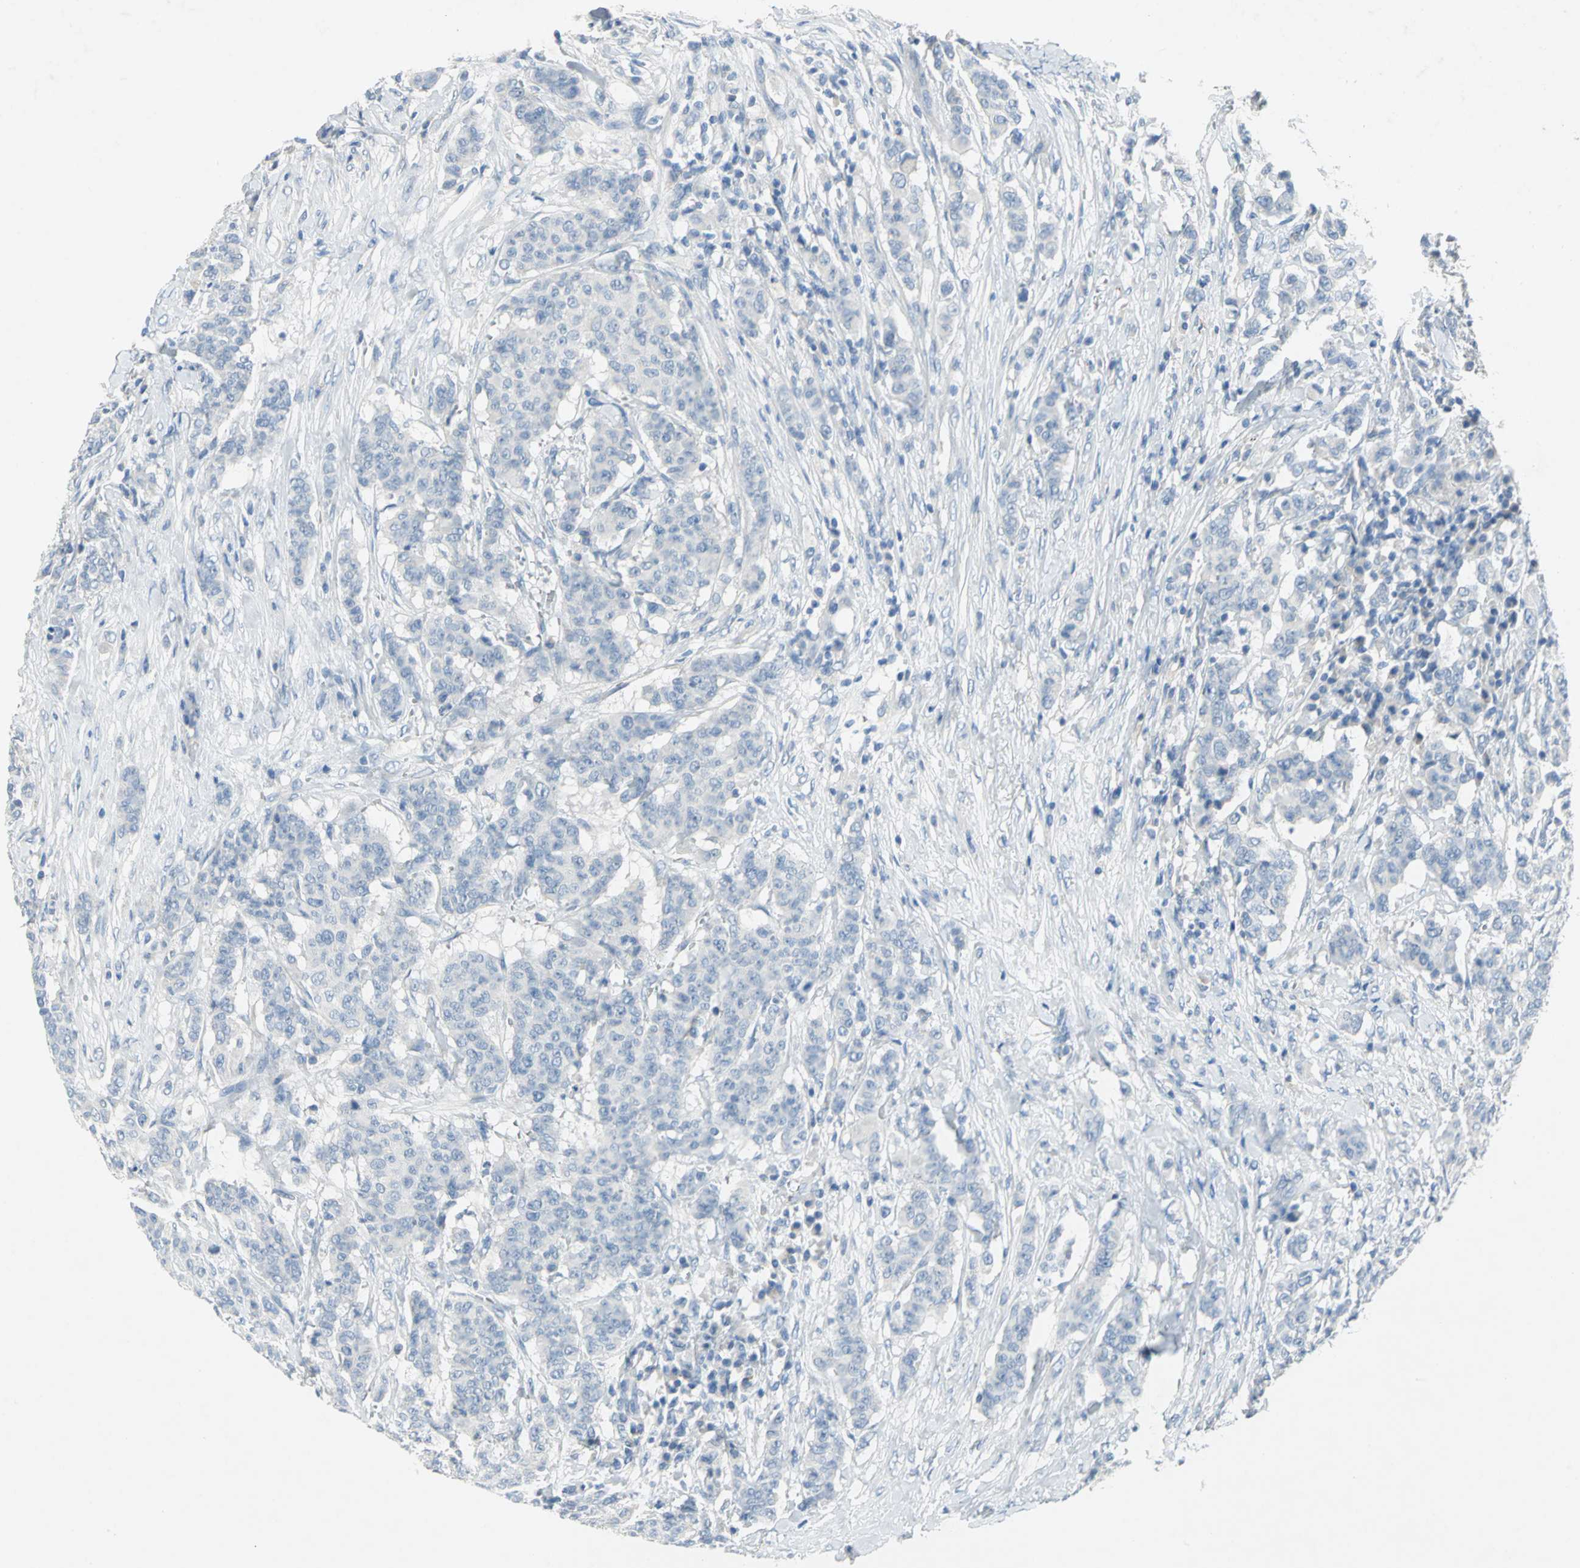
{"staining": {"intensity": "negative", "quantity": "none", "location": "none"}, "tissue": "breast cancer", "cell_type": "Tumor cells", "image_type": "cancer", "snomed": [{"axis": "morphology", "description": "Duct carcinoma"}, {"axis": "topography", "description": "Breast"}], "caption": "Tumor cells are negative for protein expression in human intraductal carcinoma (breast). The staining is performed using DAB brown chromogen with nuclei counter-stained in using hematoxylin.", "gene": "PTGDS", "patient": {"sex": "female", "age": 40}}